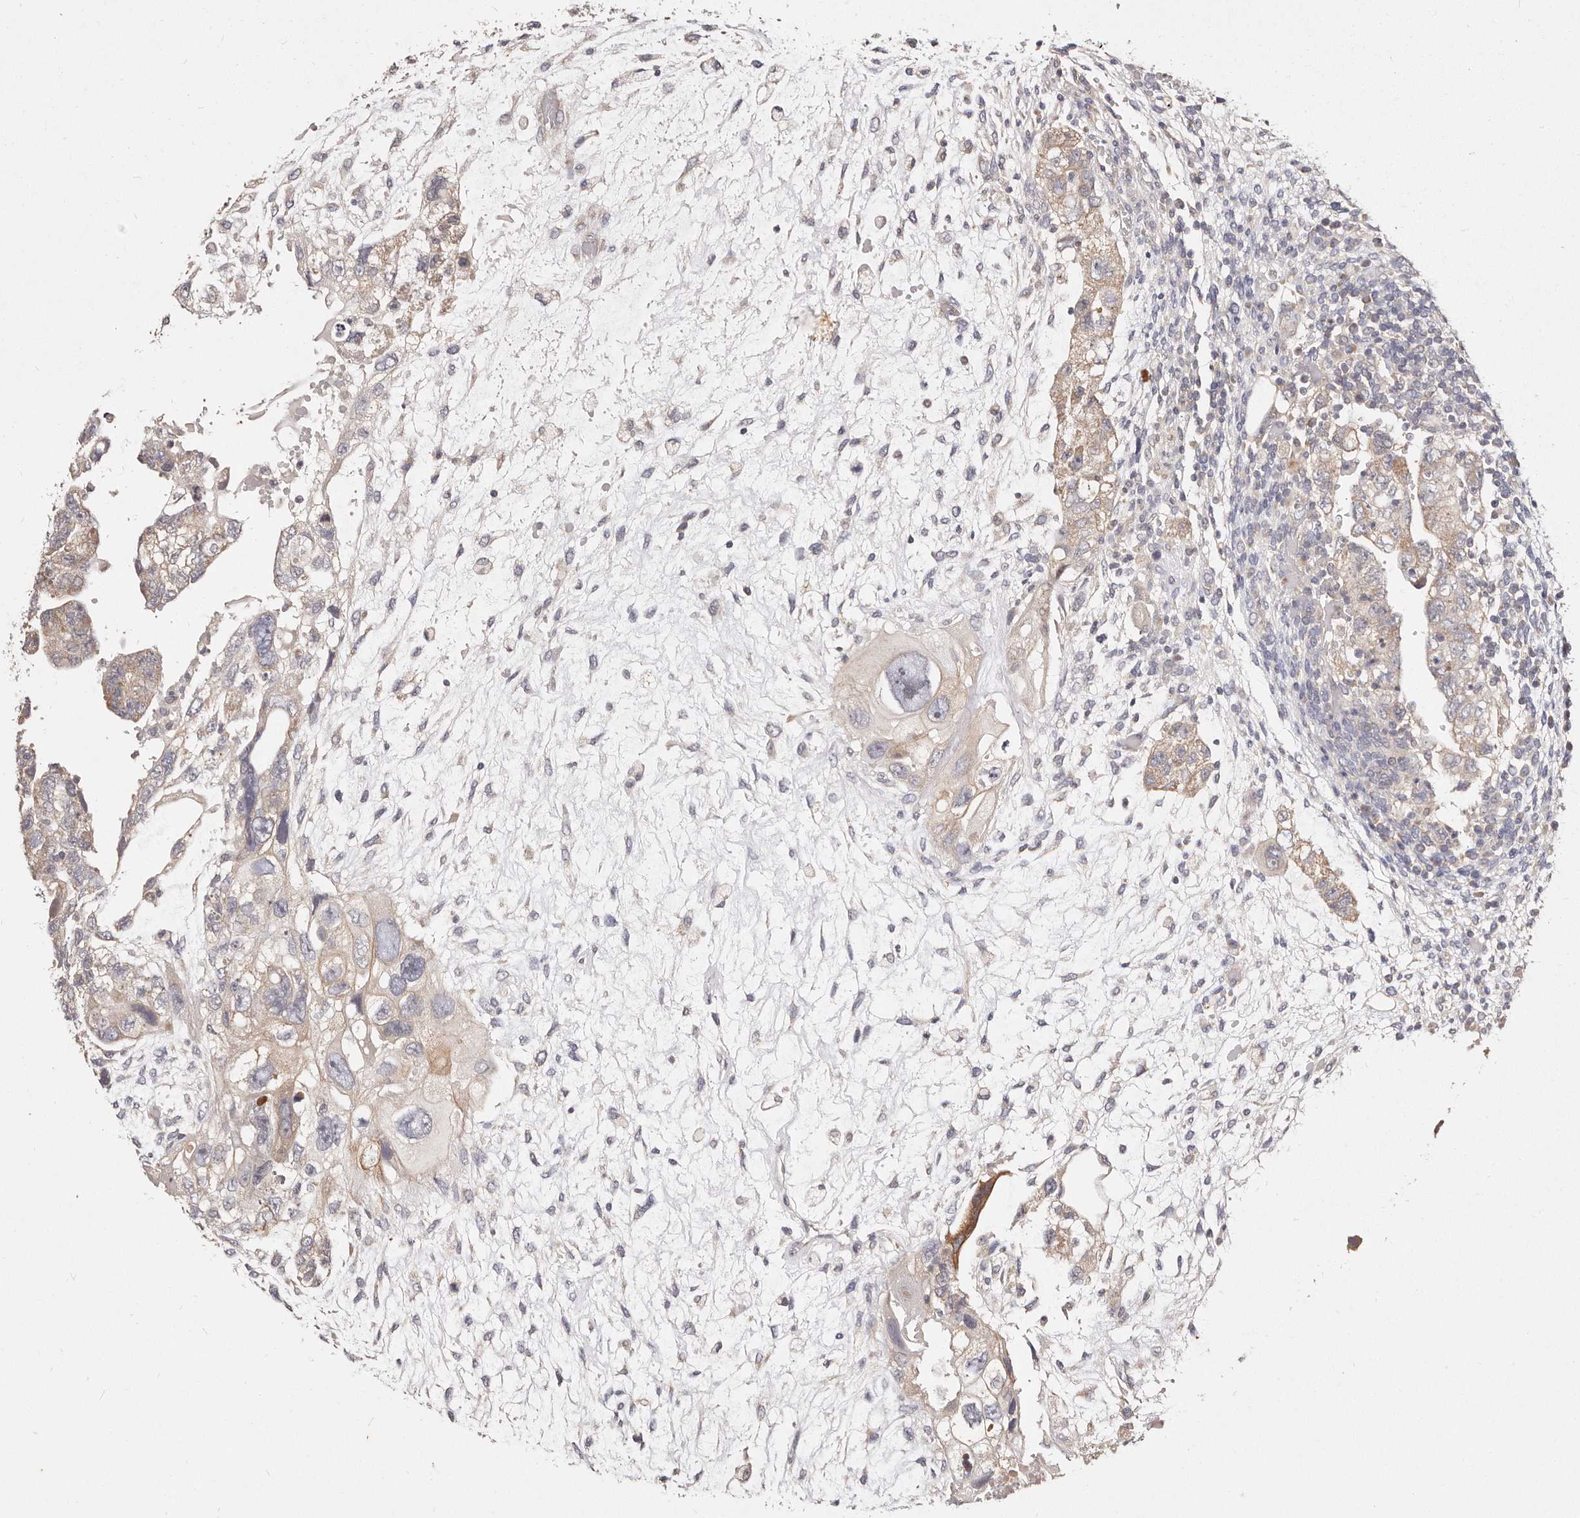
{"staining": {"intensity": "negative", "quantity": "none", "location": "none"}, "tissue": "testis cancer", "cell_type": "Tumor cells", "image_type": "cancer", "snomed": [{"axis": "morphology", "description": "Carcinoma, Embryonal, NOS"}, {"axis": "topography", "description": "Testis"}], "caption": "Immunohistochemistry (IHC) photomicrograph of neoplastic tissue: human embryonal carcinoma (testis) stained with DAB (3,3'-diaminobenzidine) exhibits no significant protein positivity in tumor cells.", "gene": "VIPAS39", "patient": {"sex": "male", "age": 36}}